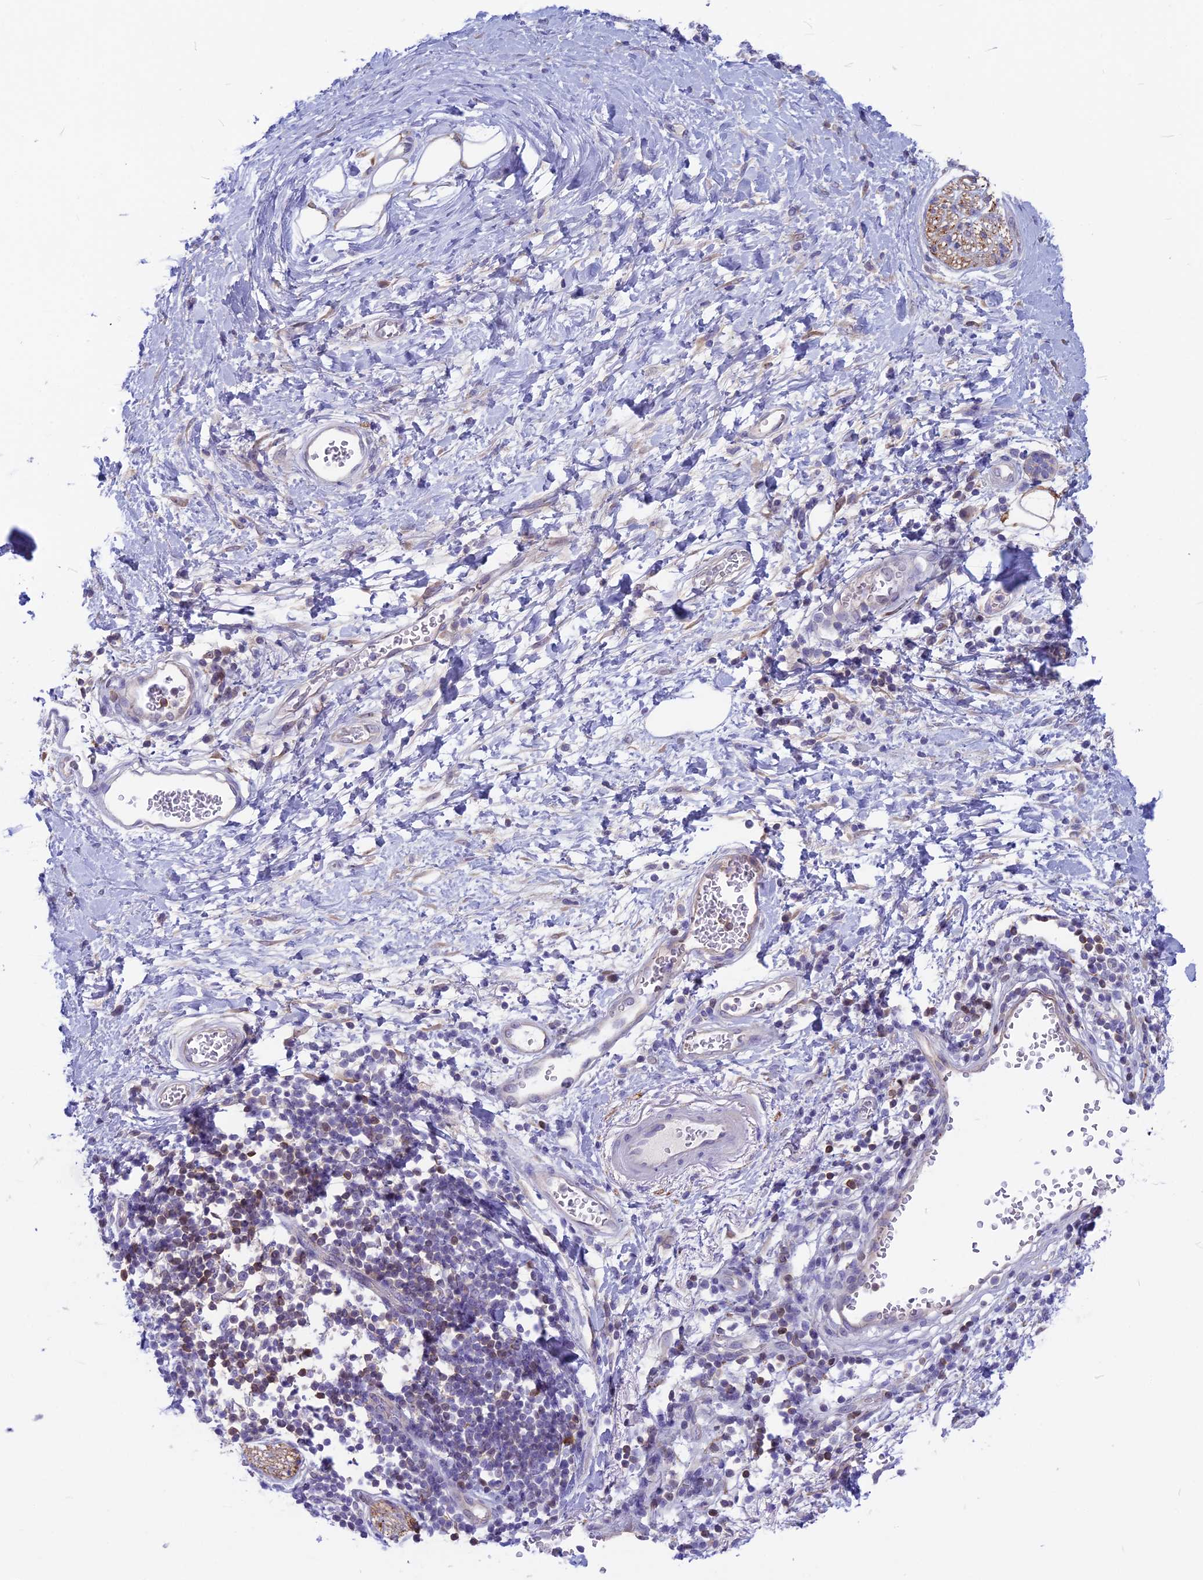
{"staining": {"intensity": "negative", "quantity": "none", "location": "none"}, "tissue": "adipose tissue", "cell_type": "Adipocytes", "image_type": "normal", "snomed": [{"axis": "morphology", "description": "Normal tissue, NOS"}, {"axis": "morphology", "description": "Adenocarcinoma, NOS"}, {"axis": "topography", "description": "Duodenum"}, {"axis": "topography", "description": "Peripheral nerve tissue"}], "caption": "Image shows no significant protein staining in adipocytes of unremarkable adipose tissue.", "gene": "SNAP91", "patient": {"sex": "female", "age": 60}}